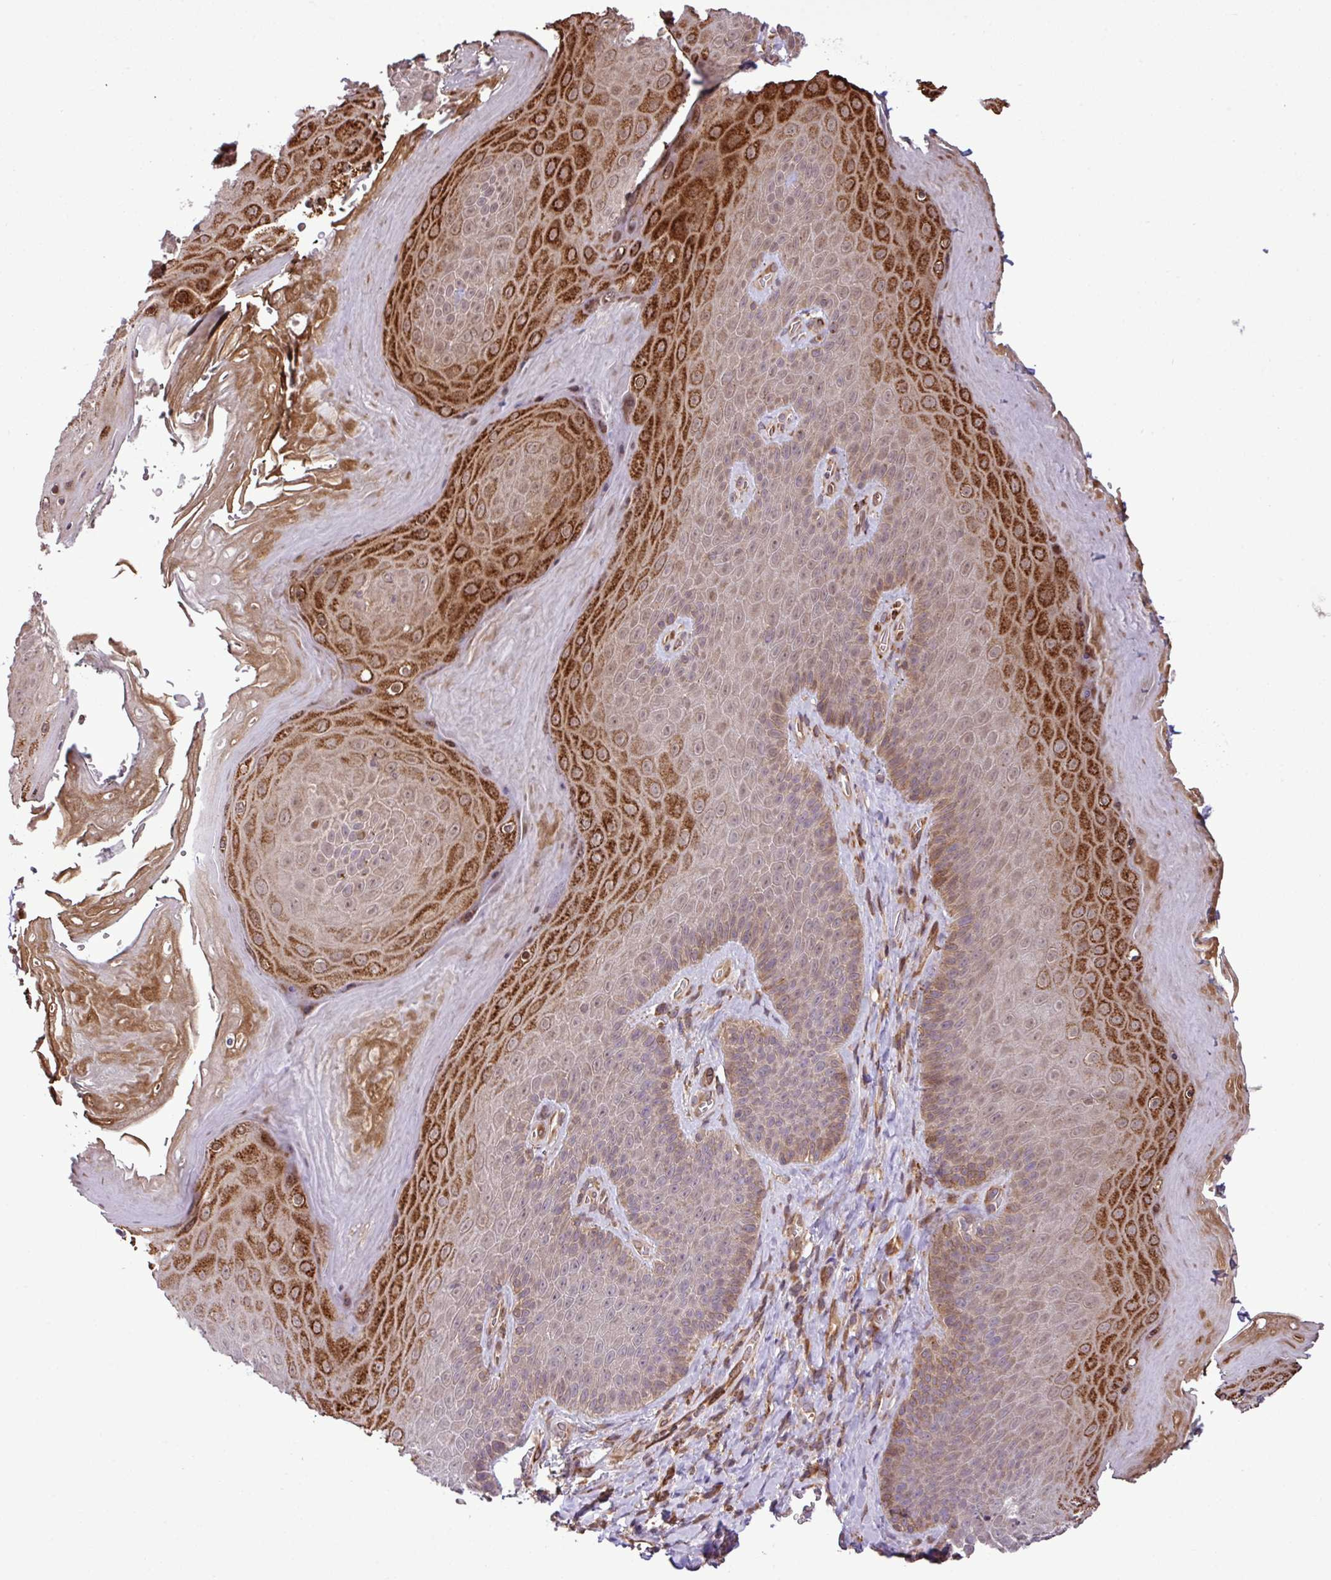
{"staining": {"intensity": "strong", "quantity": "25%-75%", "location": "cytoplasmic/membranous"}, "tissue": "skin", "cell_type": "Epidermal cells", "image_type": "normal", "snomed": [{"axis": "morphology", "description": "Normal tissue, NOS"}, {"axis": "topography", "description": "Anal"}, {"axis": "topography", "description": "Peripheral nerve tissue"}], "caption": "Protein expression analysis of benign human skin reveals strong cytoplasmic/membranous positivity in approximately 25%-75% of epidermal cells. (Stains: DAB (3,3'-diaminobenzidine) in brown, nuclei in blue, Microscopy: brightfield microscopy at high magnification).", "gene": "DLGAP4", "patient": {"sex": "male", "age": 53}}